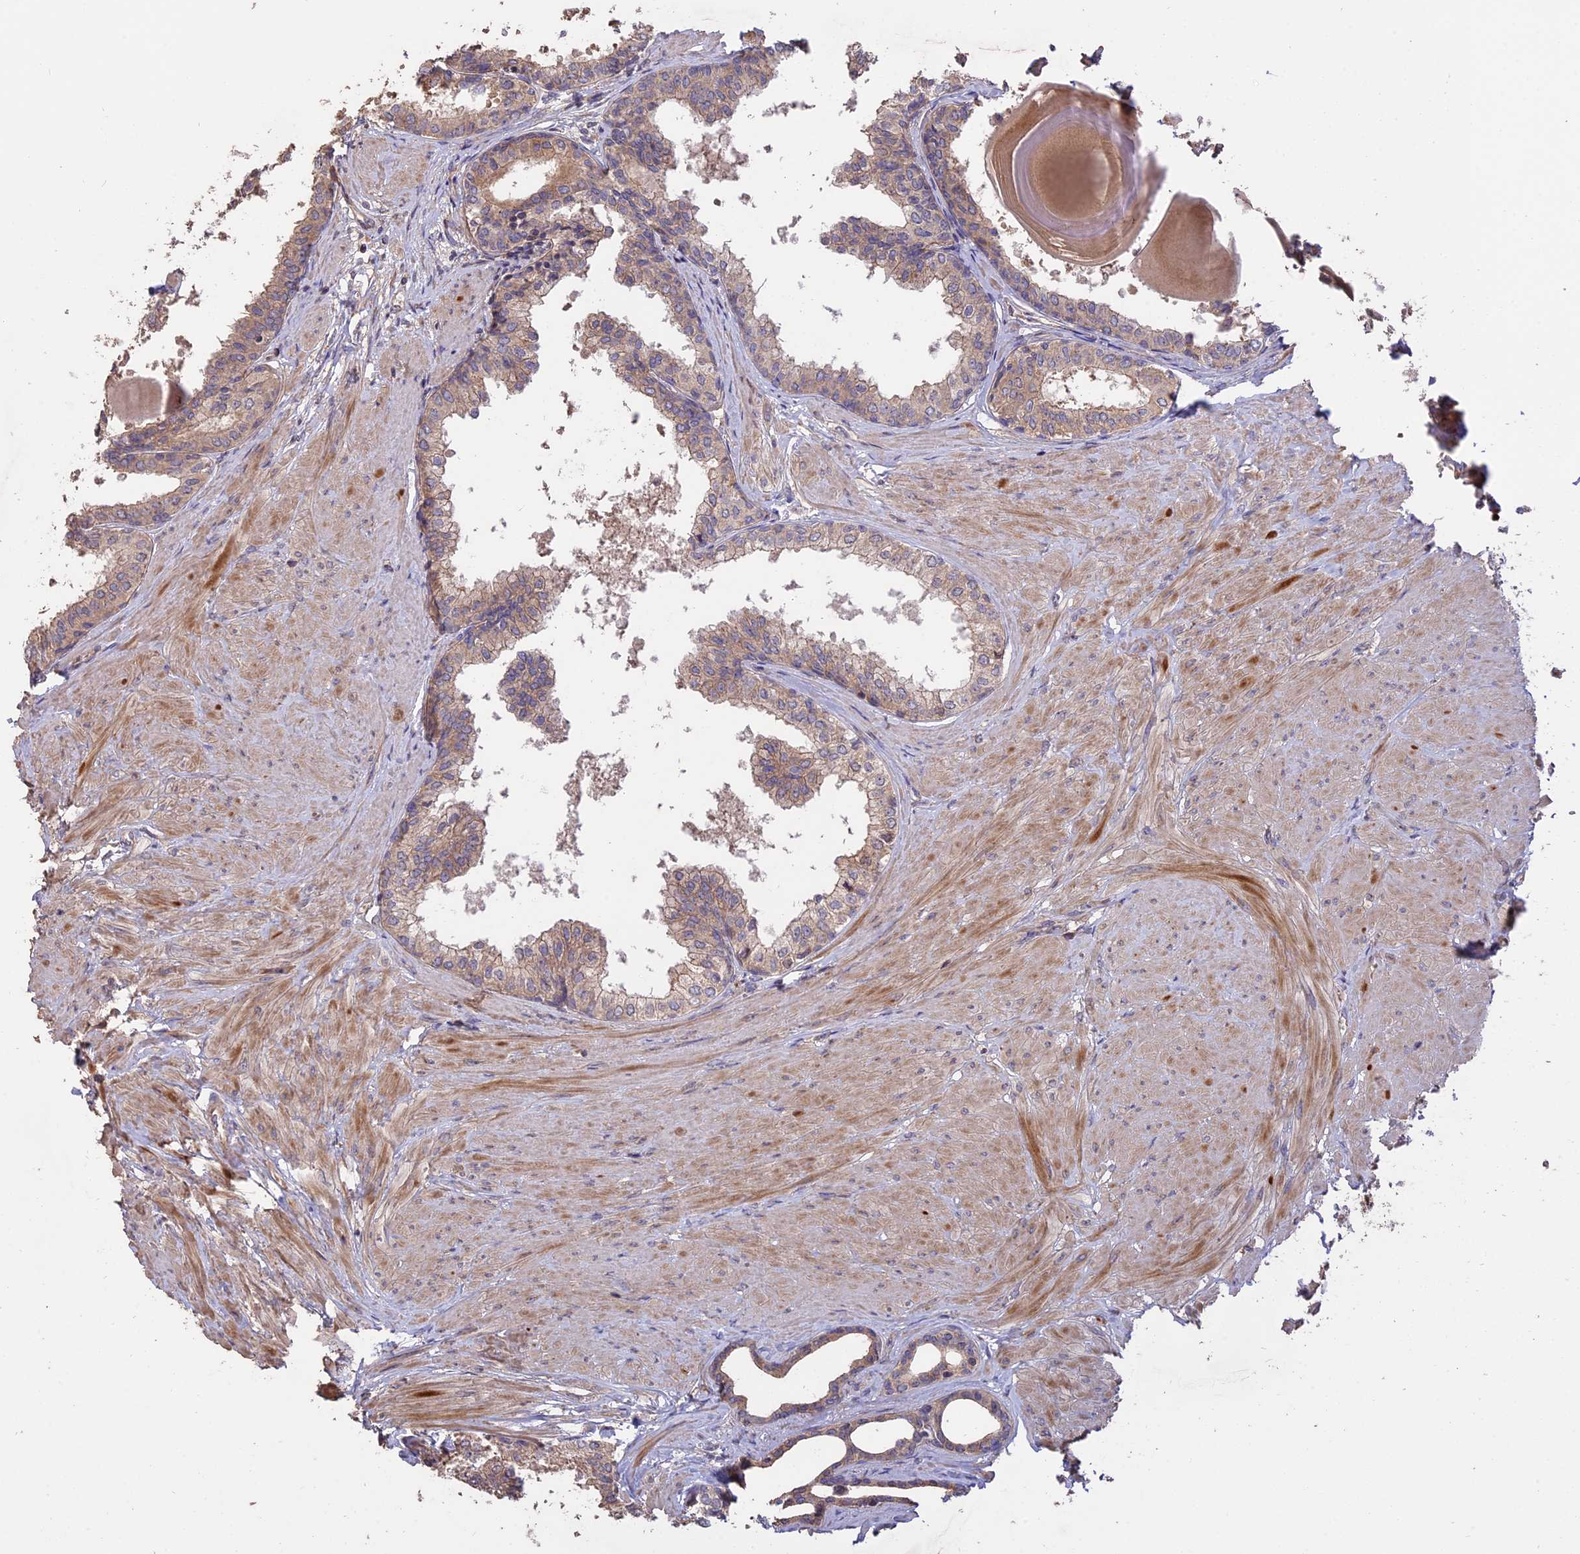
{"staining": {"intensity": "weak", "quantity": "25%-75%", "location": "cytoplasmic/membranous"}, "tissue": "prostate", "cell_type": "Glandular cells", "image_type": "normal", "snomed": [{"axis": "morphology", "description": "Normal tissue, NOS"}, {"axis": "topography", "description": "Prostate"}], "caption": "Brown immunohistochemical staining in normal human prostate exhibits weak cytoplasmic/membranous expression in approximately 25%-75% of glandular cells.", "gene": "RASAL1", "patient": {"sex": "male", "age": 48}}